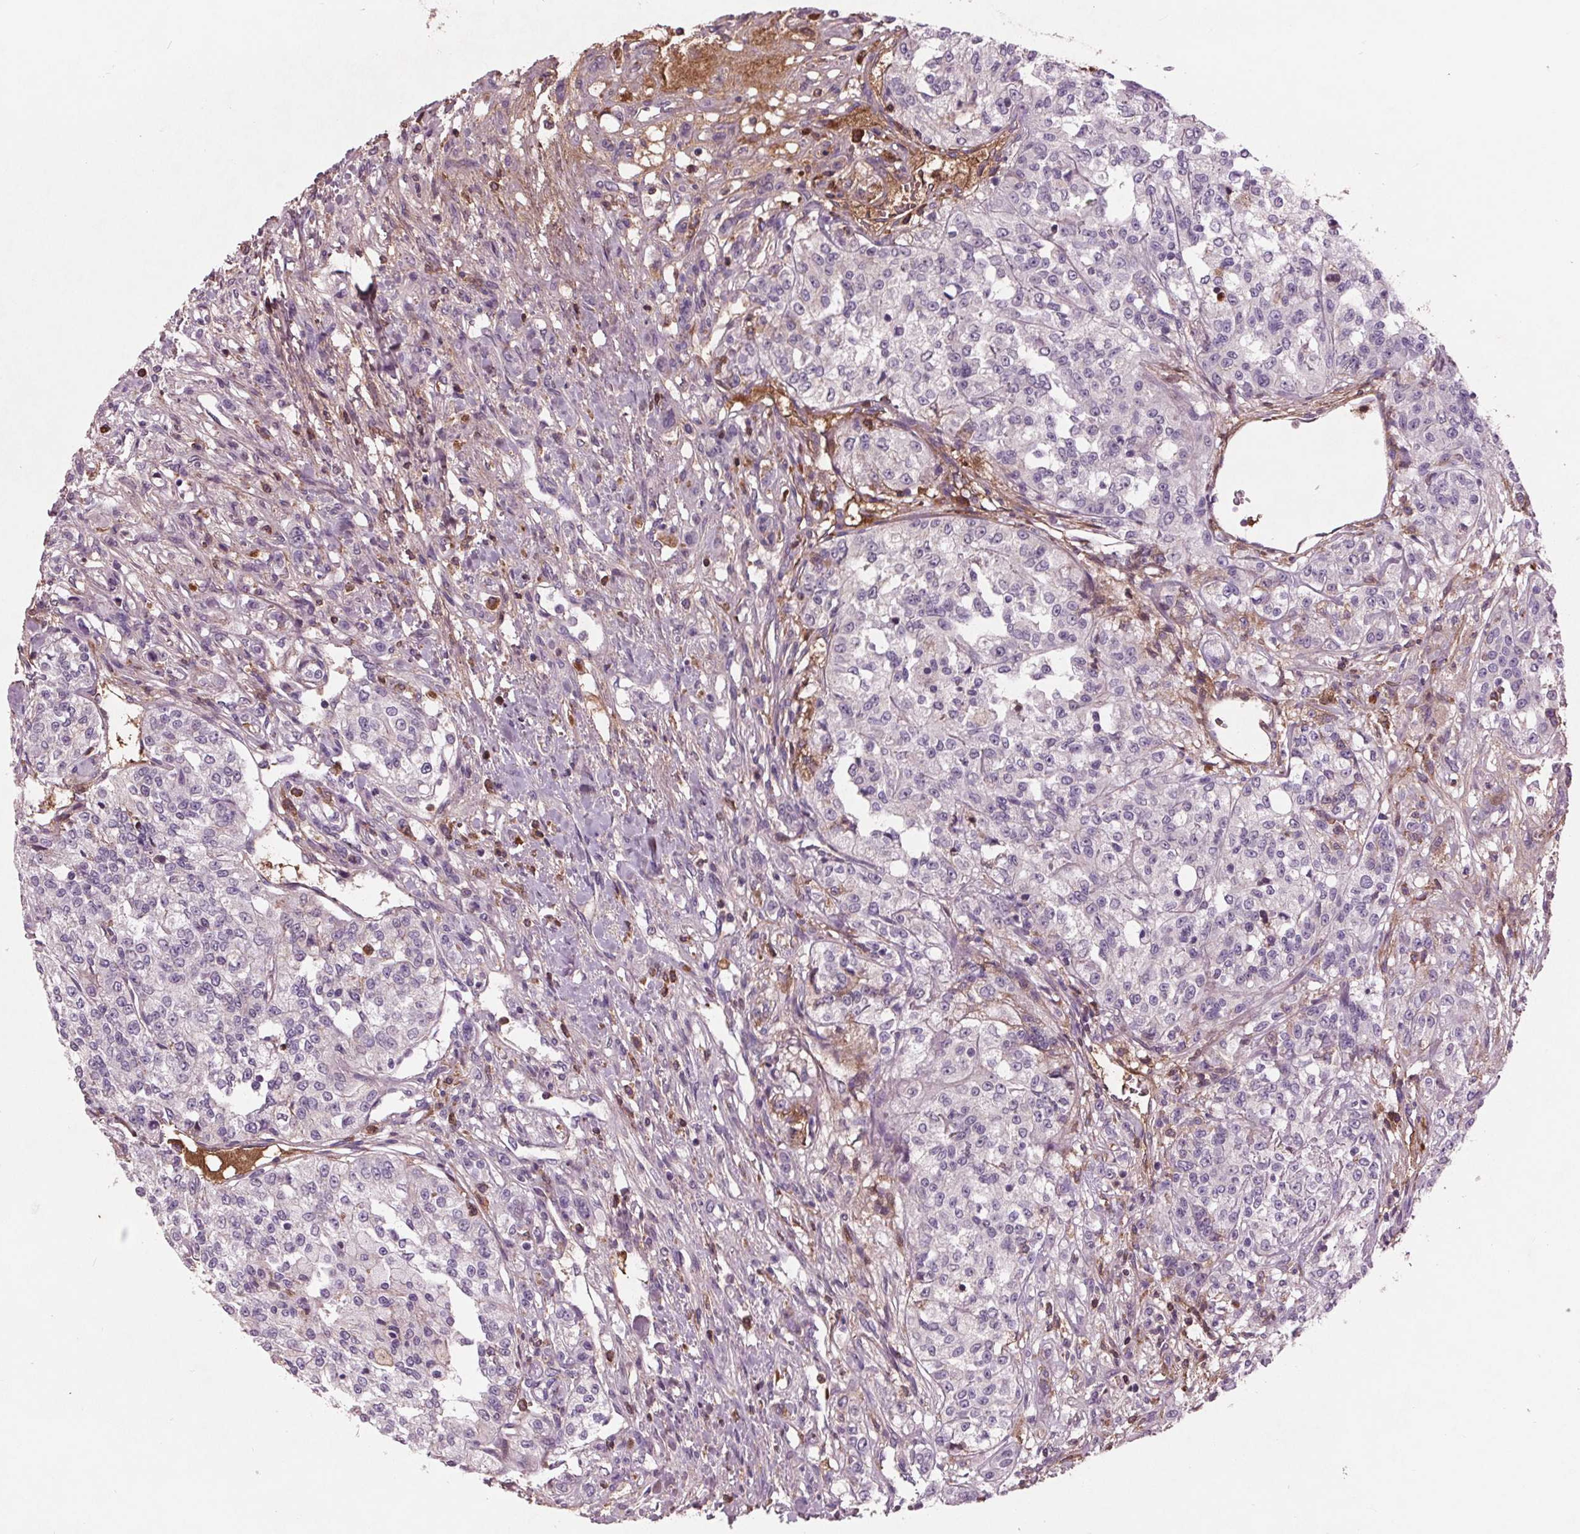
{"staining": {"intensity": "negative", "quantity": "none", "location": "none"}, "tissue": "renal cancer", "cell_type": "Tumor cells", "image_type": "cancer", "snomed": [{"axis": "morphology", "description": "Adenocarcinoma, NOS"}, {"axis": "topography", "description": "Kidney"}], "caption": "Tumor cells show no significant protein staining in renal cancer (adenocarcinoma). Nuclei are stained in blue.", "gene": "C6", "patient": {"sex": "female", "age": 63}}